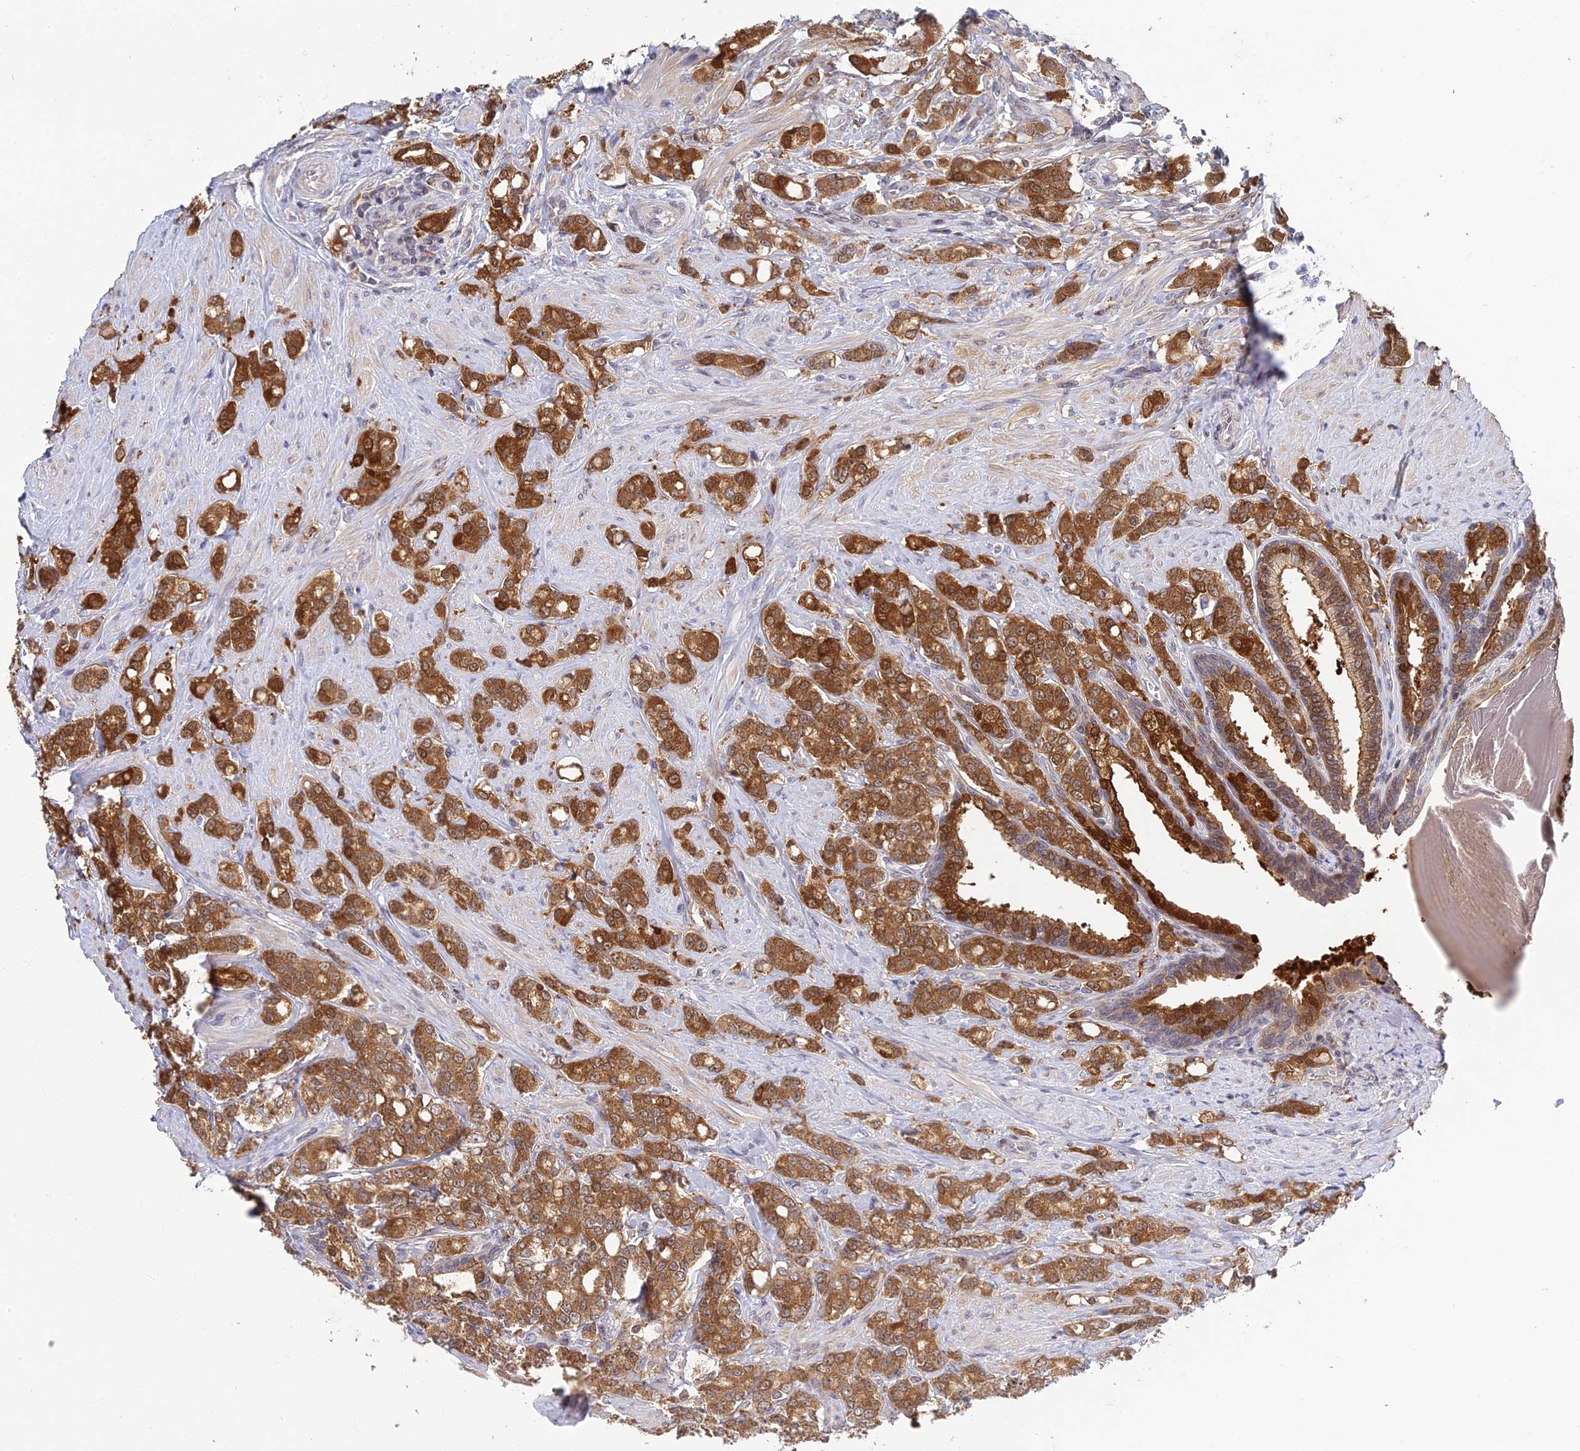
{"staining": {"intensity": "moderate", "quantity": ">75%", "location": "cytoplasmic/membranous"}, "tissue": "prostate cancer", "cell_type": "Tumor cells", "image_type": "cancer", "snomed": [{"axis": "morphology", "description": "Adenocarcinoma, High grade"}, {"axis": "topography", "description": "Prostate"}], "caption": "Prostate cancer (high-grade adenocarcinoma) was stained to show a protein in brown. There is medium levels of moderate cytoplasmic/membranous staining in approximately >75% of tumor cells.", "gene": "ELOA2", "patient": {"sex": "male", "age": 62}}